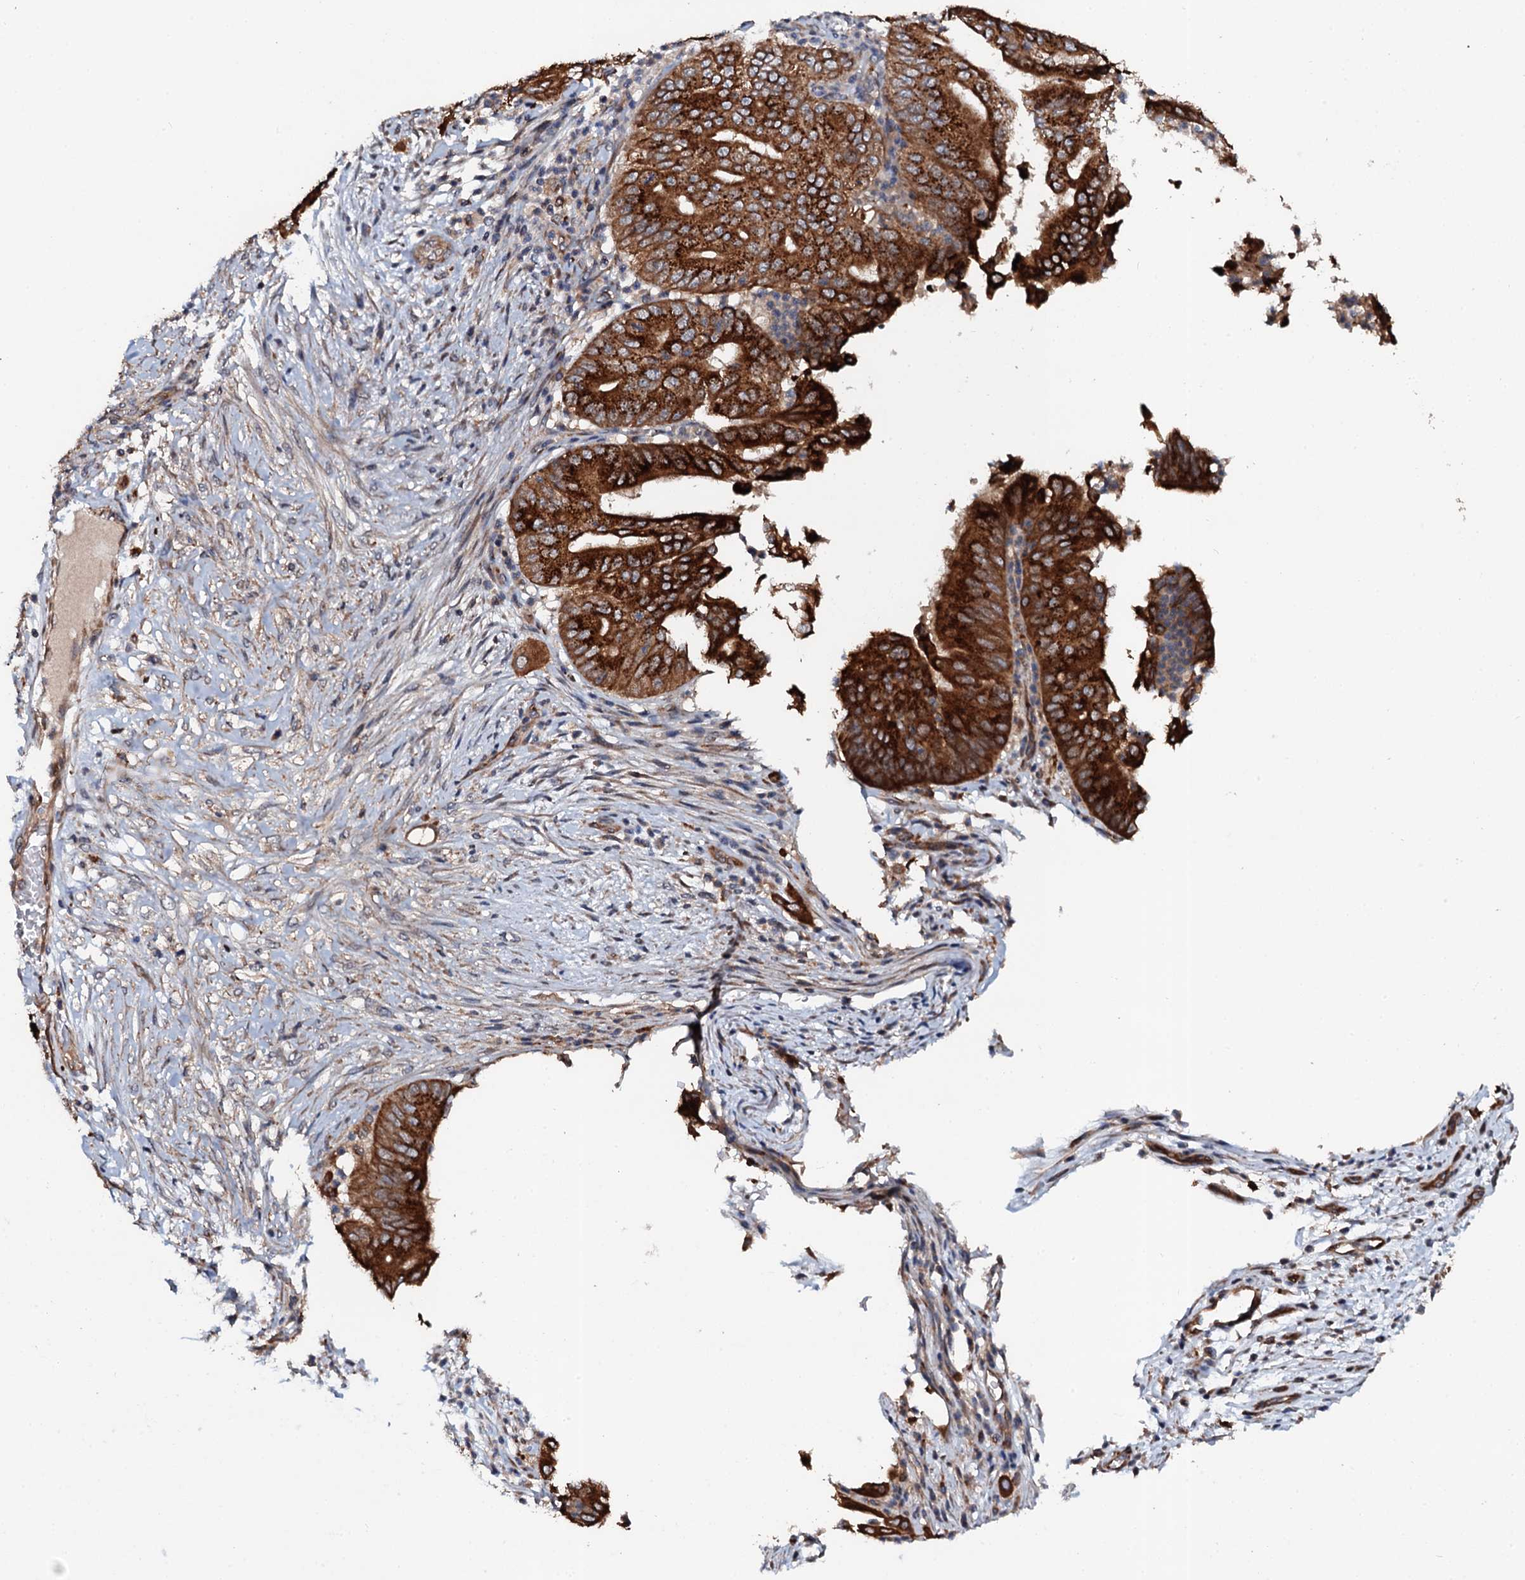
{"staining": {"intensity": "strong", "quantity": ">75%", "location": "cytoplasmic/membranous"}, "tissue": "pancreatic cancer", "cell_type": "Tumor cells", "image_type": "cancer", "snomed": [{"axis": "morphology", "description": "Adenocarcinoma, NOS"}, {"axis": "topography", "description": "Pancreas"}], "caption": "A photomicrograph of adenocarcinoma (pancreatic) stained for a protein demonstrates strong cytoplasmic/membranous brown staining in tumor cells.", "gene": "GLCE", "patient": {"sex": "female", "age": 77}}